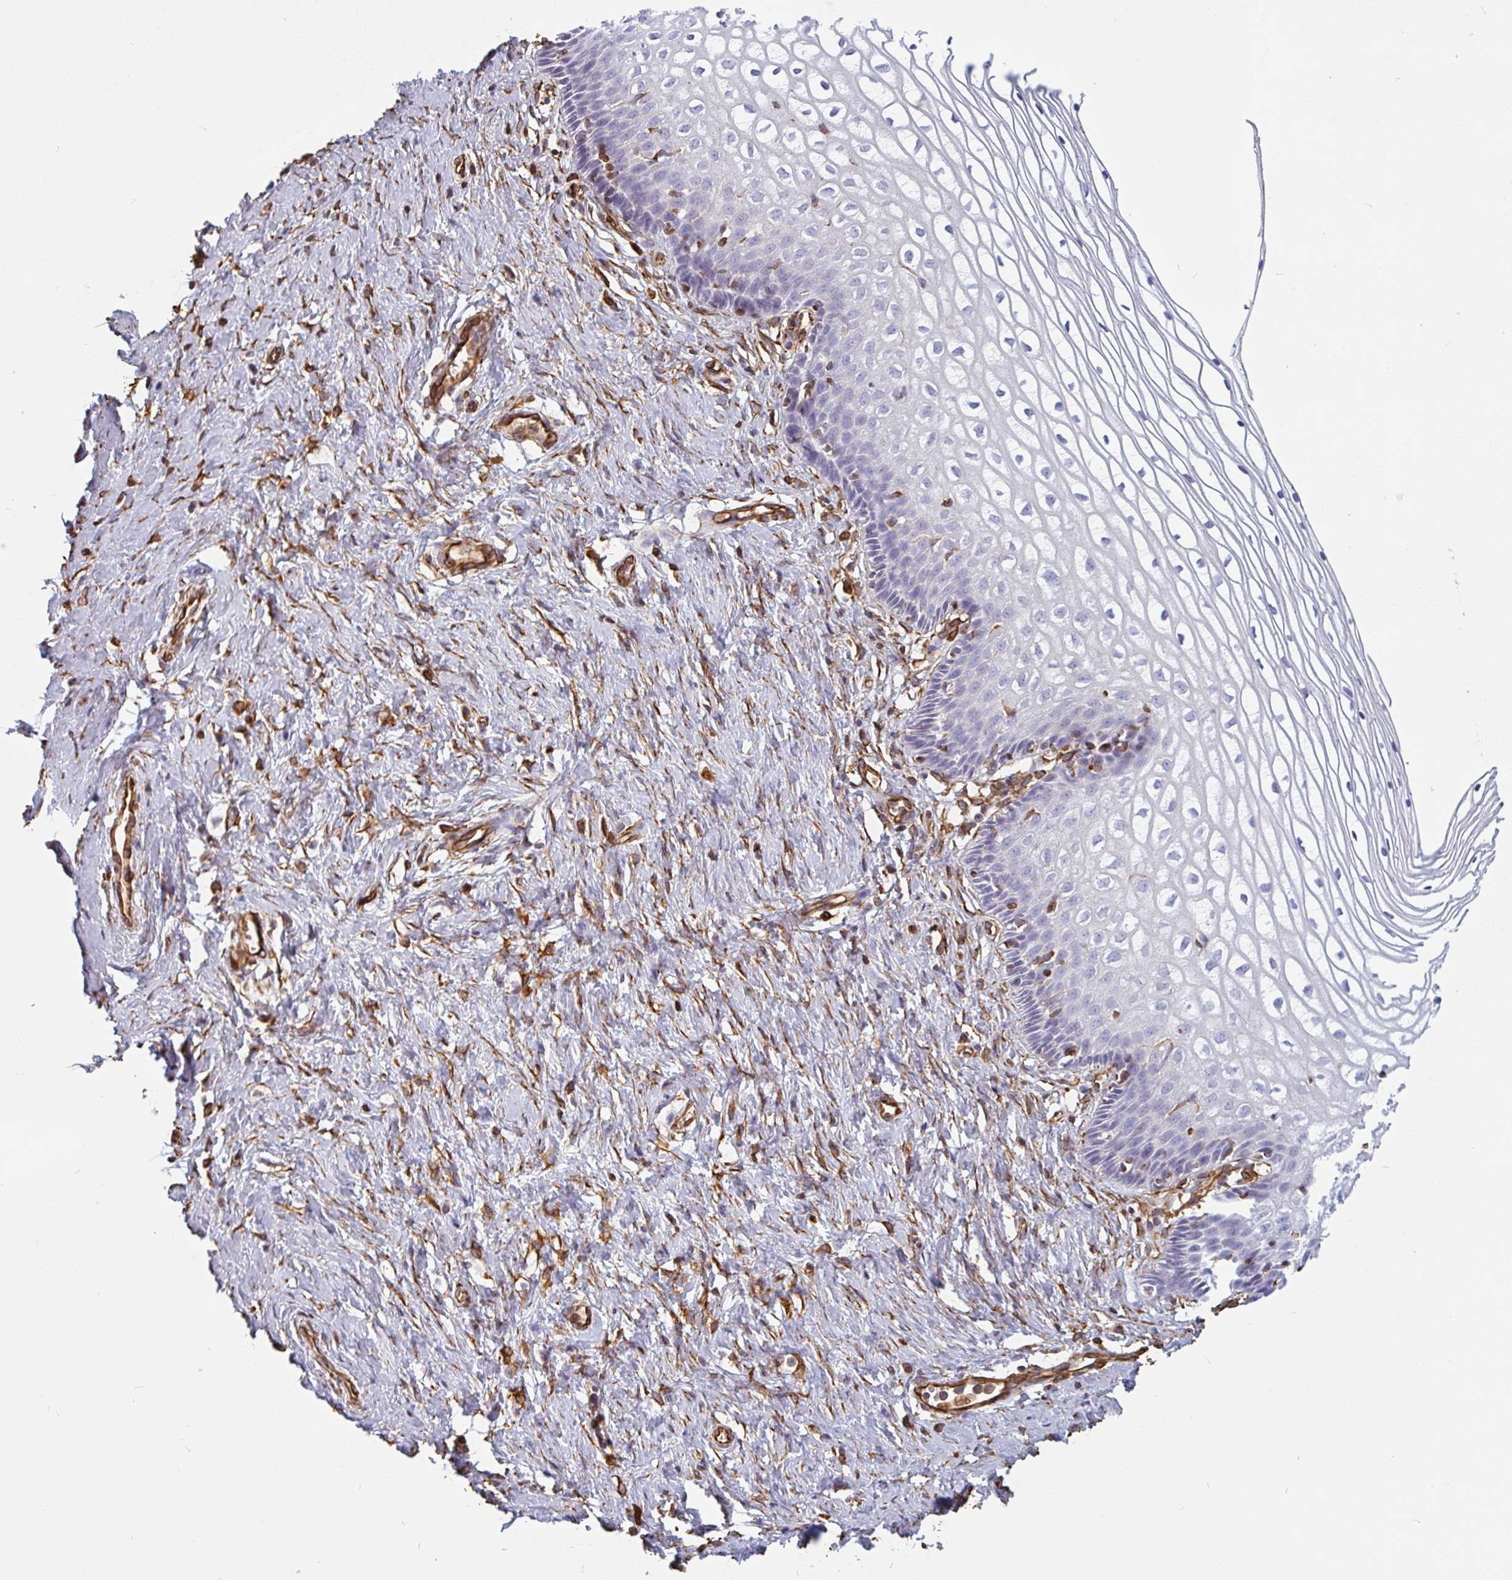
{"staining": {"intensity": "negative", "quantity": "none", "location": "none"}, "tissue": "cervix", "cell_type": "Glandular cells", "image_type": "normal", "snomed": [{"axis": "morphology", "description": "Normal tissue, NOS"}, {"axis": "topography", "description": "Cervix"}], "caption": "The histopathology image demonstrates no staining of glandular cells in normal cervix. The staining was performed using DAB (3,3'-diaminobenzidine) to visualize the protein expression in brown, while the nuclei were stained in blue with hematoxylin (Magnification: 20x).", "gene": "PPFIA1", "patient": {"sex": "female", "age": 36}}